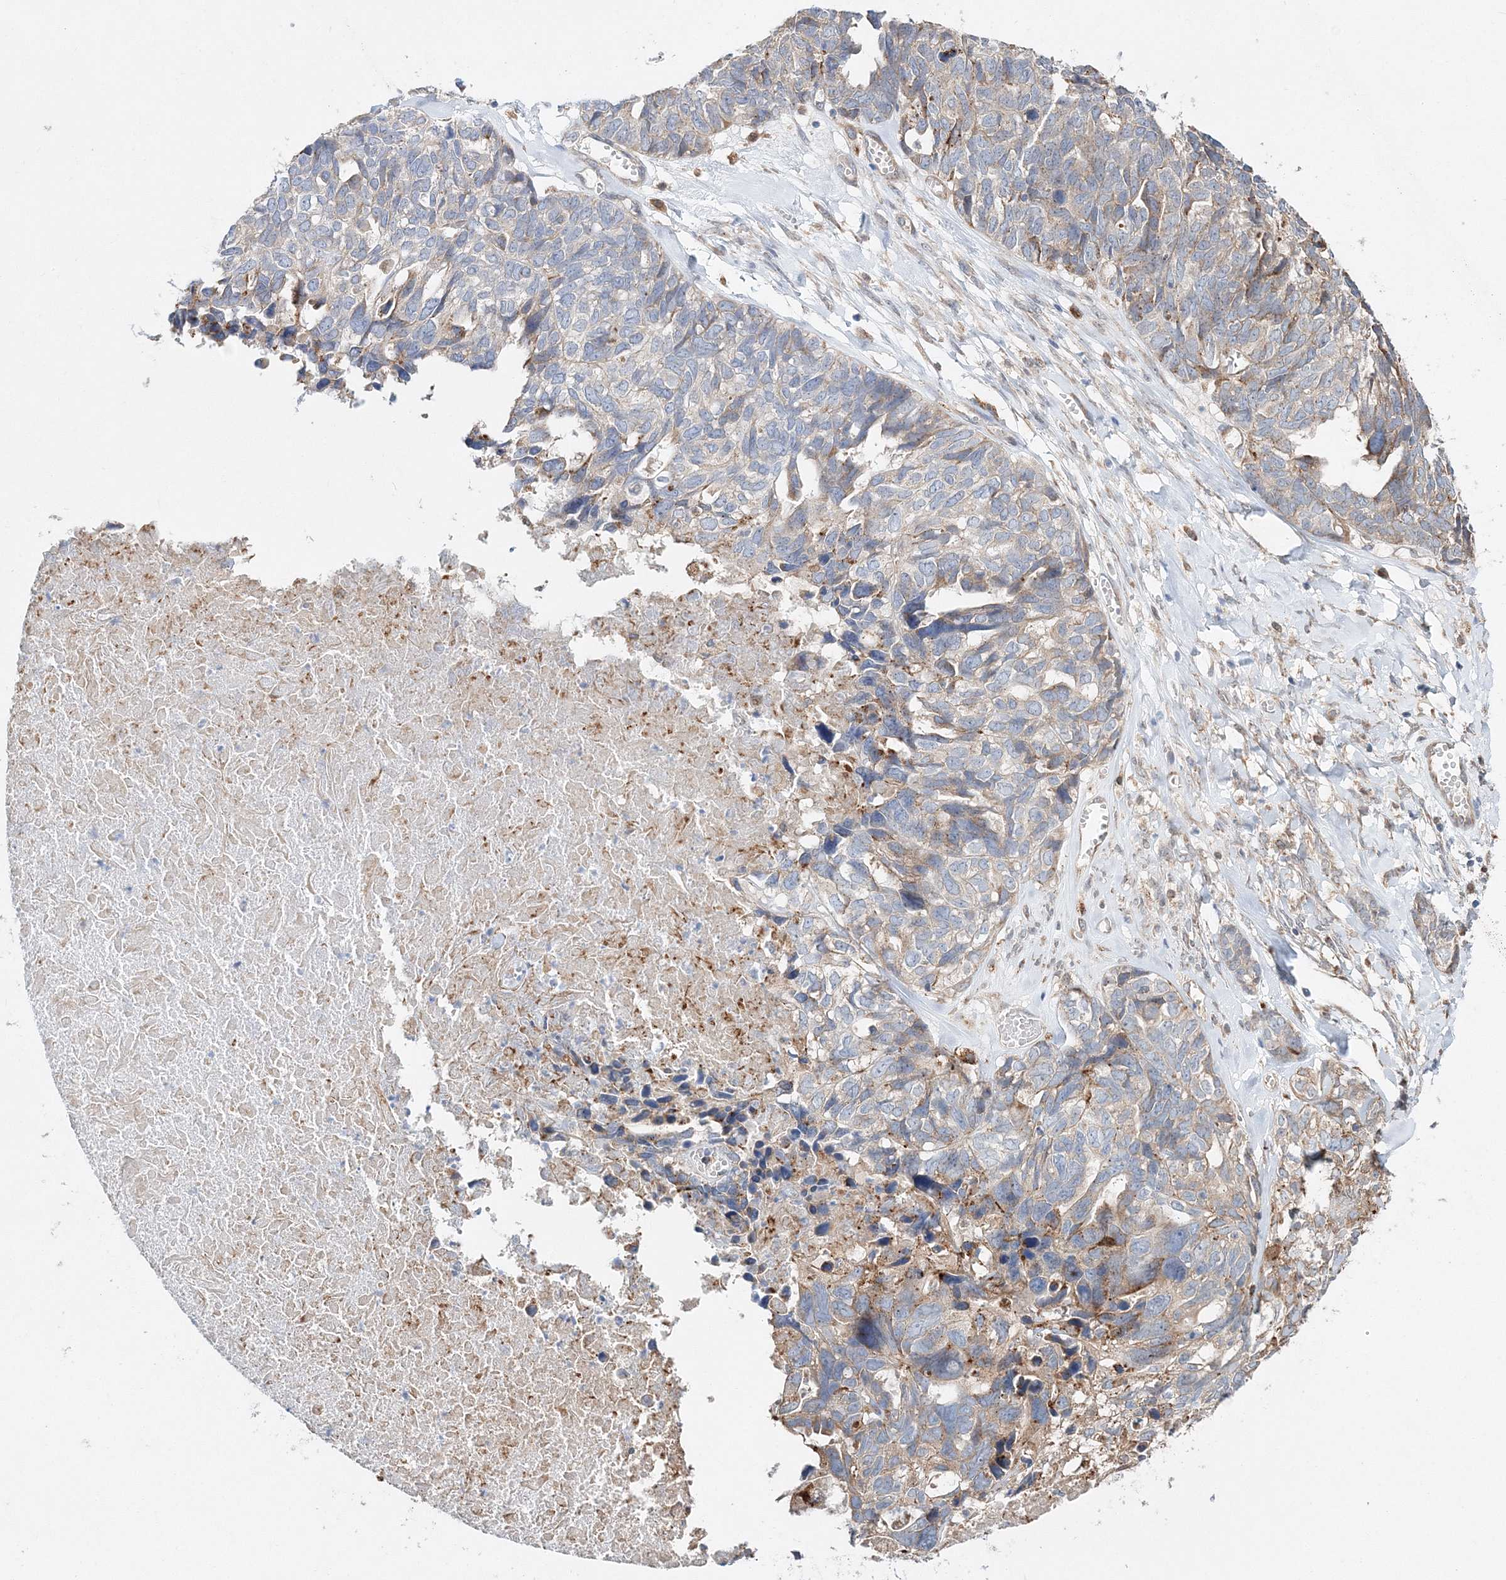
{"staining": {"intensity": "moderate", "quantity": "<25%", "location": "cytoplasmic/membranous"}, "tissue": "ovarian cancer", "cell_type": "Tumor cells", "image_type": "cancer", "snomed": [{"axis": "morphology", "description": "Cystadenocarcinoma, serous, NOS"}, {"axis": "topography", "description": "Ovary"}], "caption": "A histopathology image of serous cystadenocarcinoma (ovarian) stained for a protein reveals moderate cytoplasmic/membranous brown staining in tumor cells. Nuclei are stained in blue.", "gene": "C3orf38", "patient": {"sex": "female", "age": 79}}